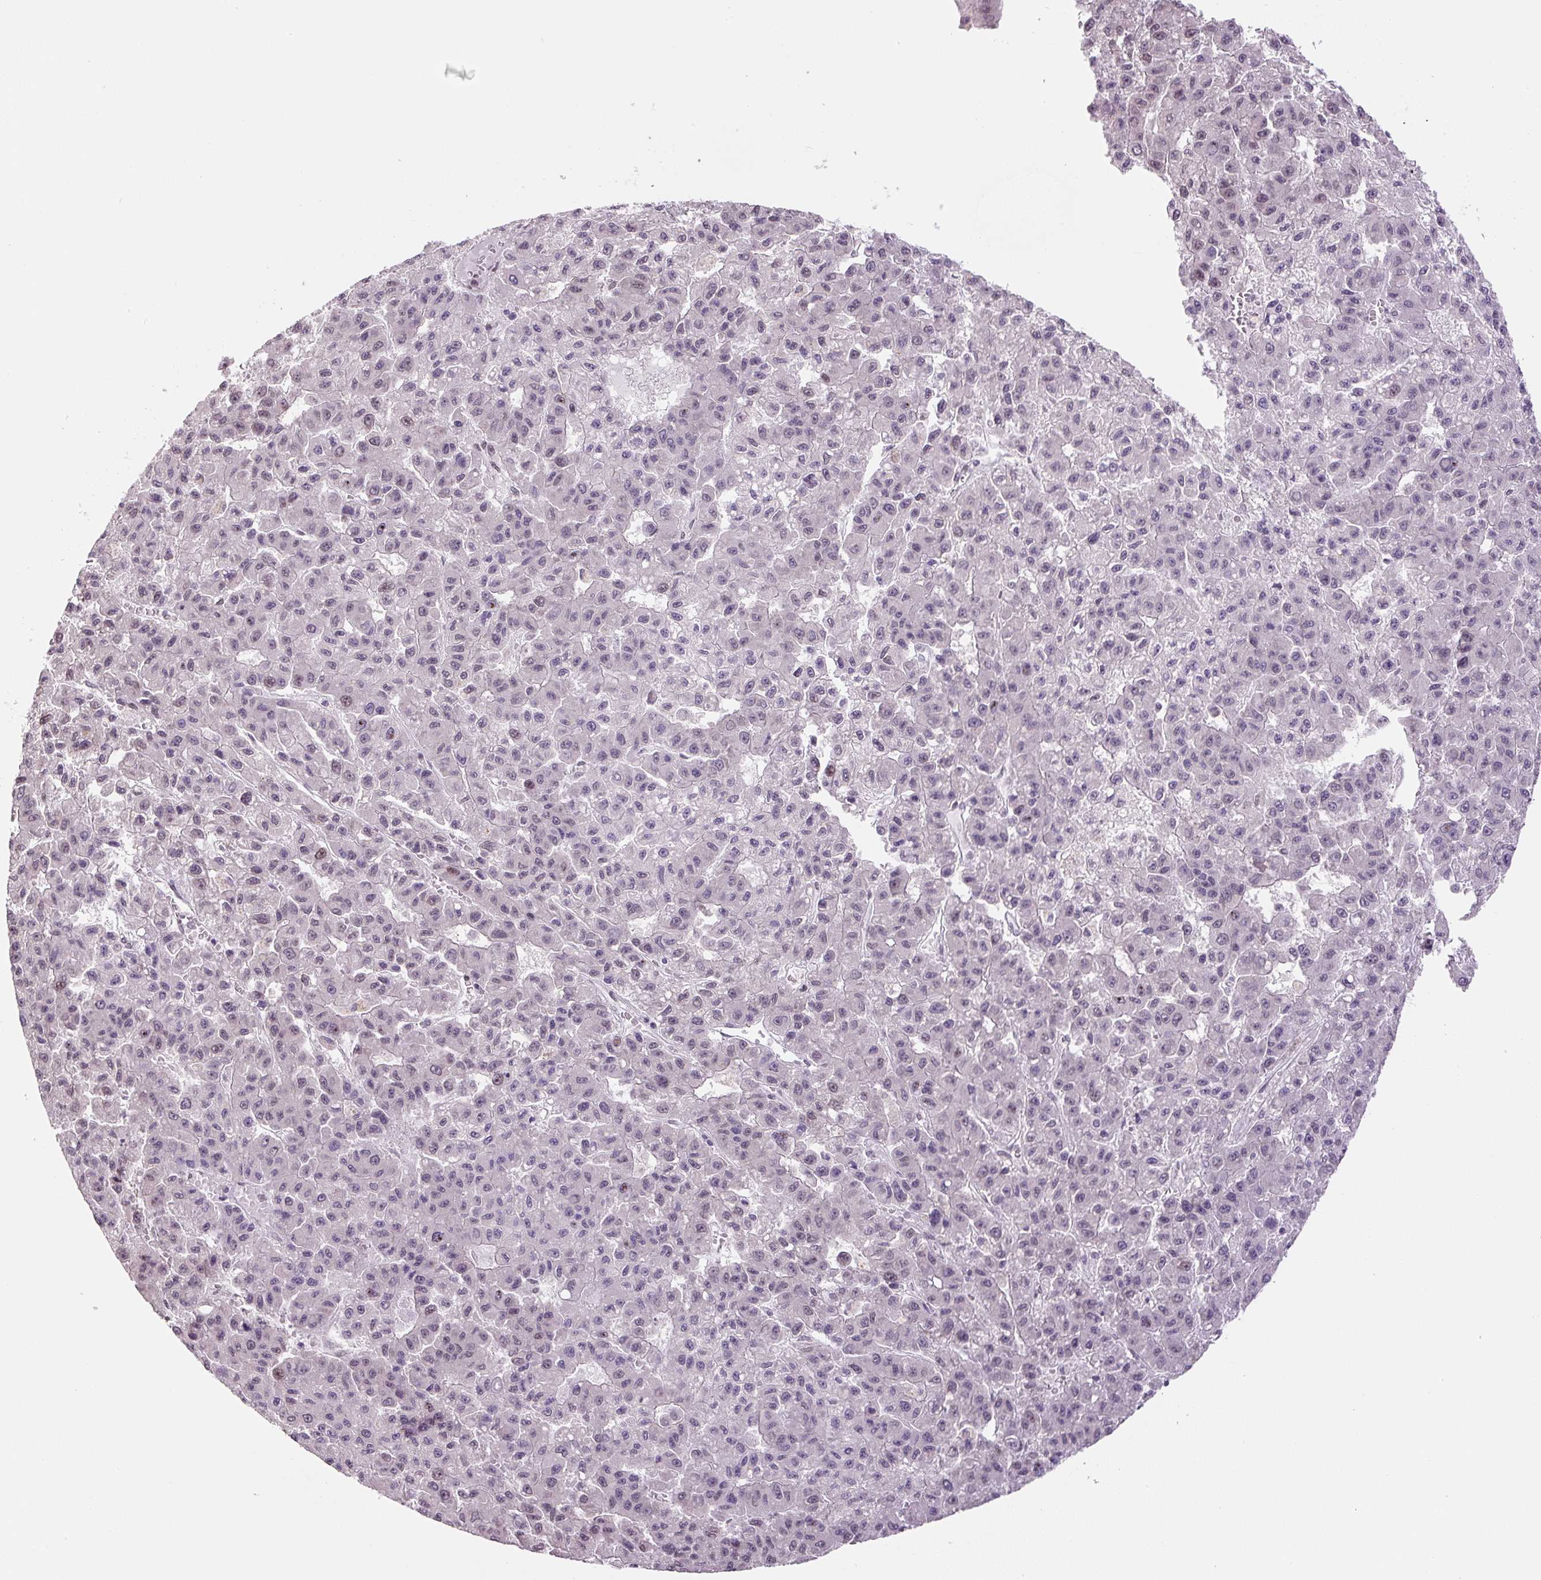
{"staining": {"intensity": "moderate", "quantity": "<25%", "location": "nuclear"}, "tissue": "liver cancer", "cell_type": "Tumor cells", "image_type": "cancer", "snomed": [{"axis": "morphology", "description": "Carcinoma, Hepatocellular, NOS"}, {"axis": "topography", "description": "Liver"}], "caption": "Moderate nuclear staining for a protein is appreciated in approximately <25% of tumor cells of liver cancer using immunohistochemistry.", "gene": "TCFL5", "patient": {"sex": "male", "age": 70}}